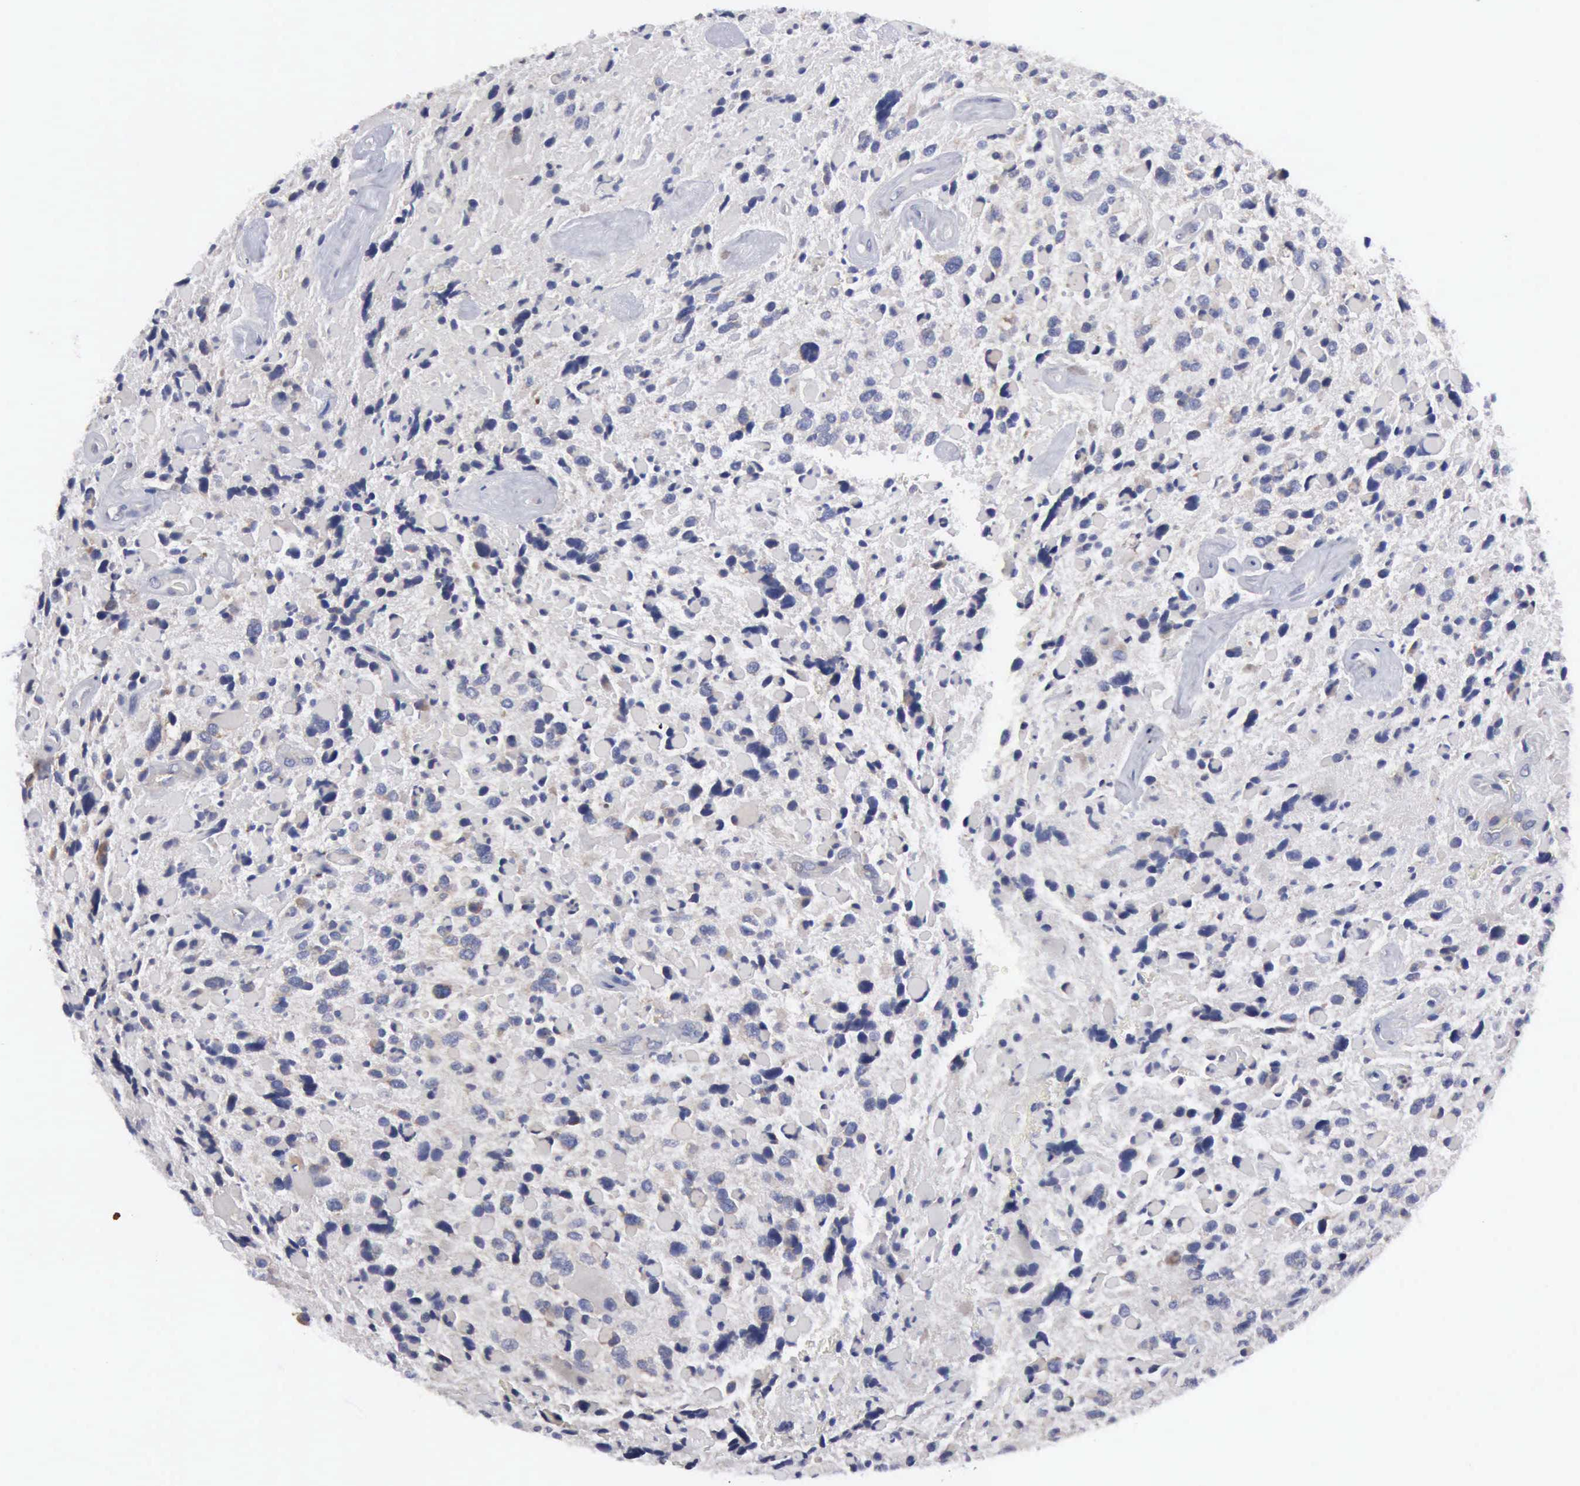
{"staining": {"intensity": "weak", "quantity": "<25%", "location": "cytoplasmic/membranous"}, "tissue": "glioma", "cell_type": "Tumor cells", "image_type": "cancer", "snomed": [{"axis": "morphology", "description": "Glioma, malignant, High grade"}, {"axis": "topography", "description": "Brain"}], "caption": "A high-resolution photomicrograph shows IHC staining of glioma, which displays no significant positivity in tumor cells.", "gene": "TXLNG", "patient": {"sex": "female", "age": 37}}